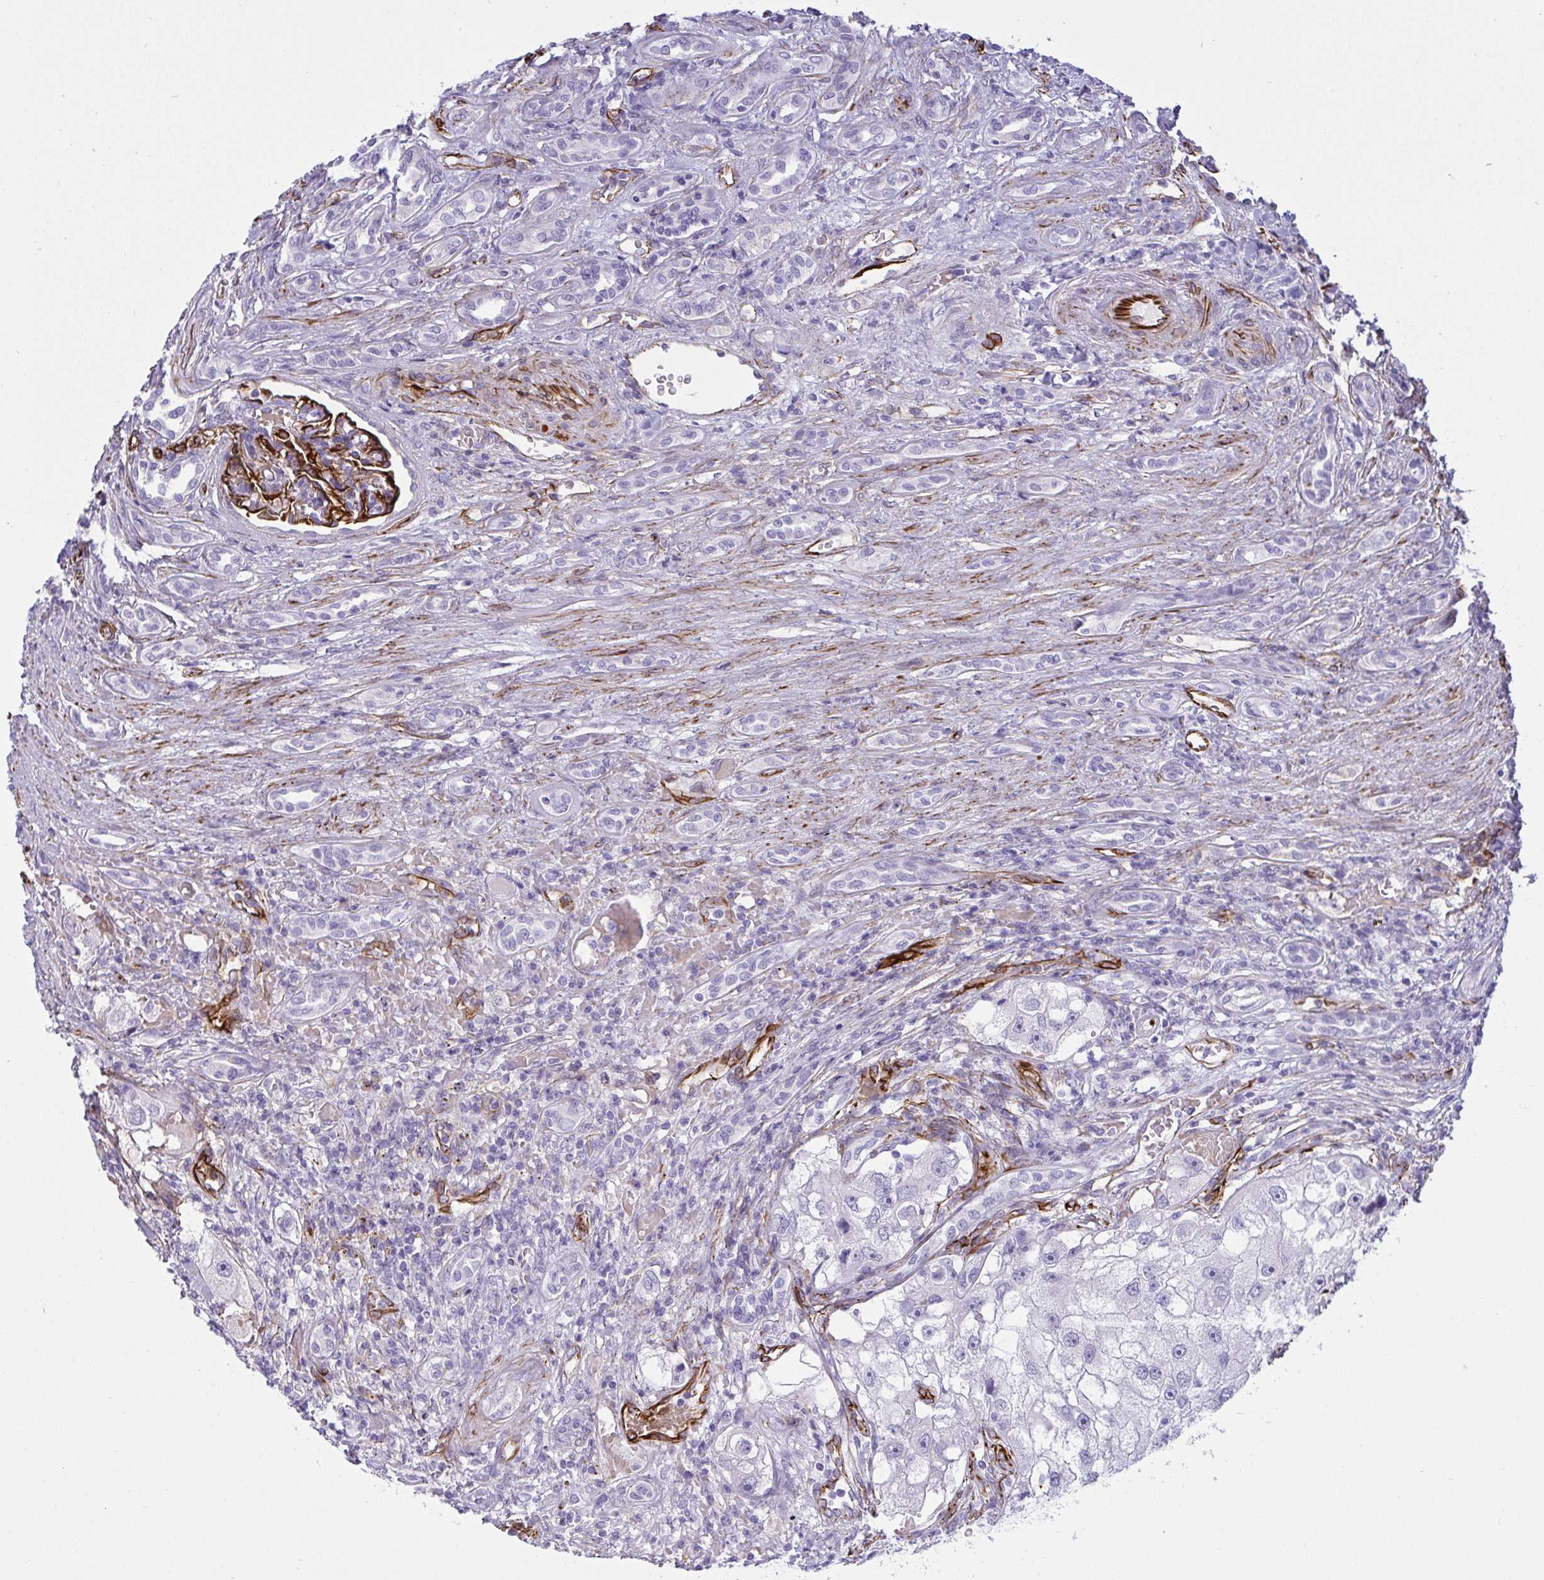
{"staining": {"intensity": "negative", "quantity": "none", "location": "none"}, "tissue": "renal cancer", "cell_type": "Tumor cells", "image_type": "cancer", "snomed": [{"axis": "morphology", "description": "Adenocarcinoma, NOS"}, {"axis": "topography", "description": "Kidney"}], "caption": "High power microscopy image of an immunohistochemistry (IHC) image of renal cancer, revealing no significant expression in tumor cells. The staining is performed using DAB (3,3'-diaminobenzidine) brown chromogen with nuclei counter-stained in using hematoxylin.", "gene": "SLC35B1", "patient": {"sex": "male", "age": 63}}